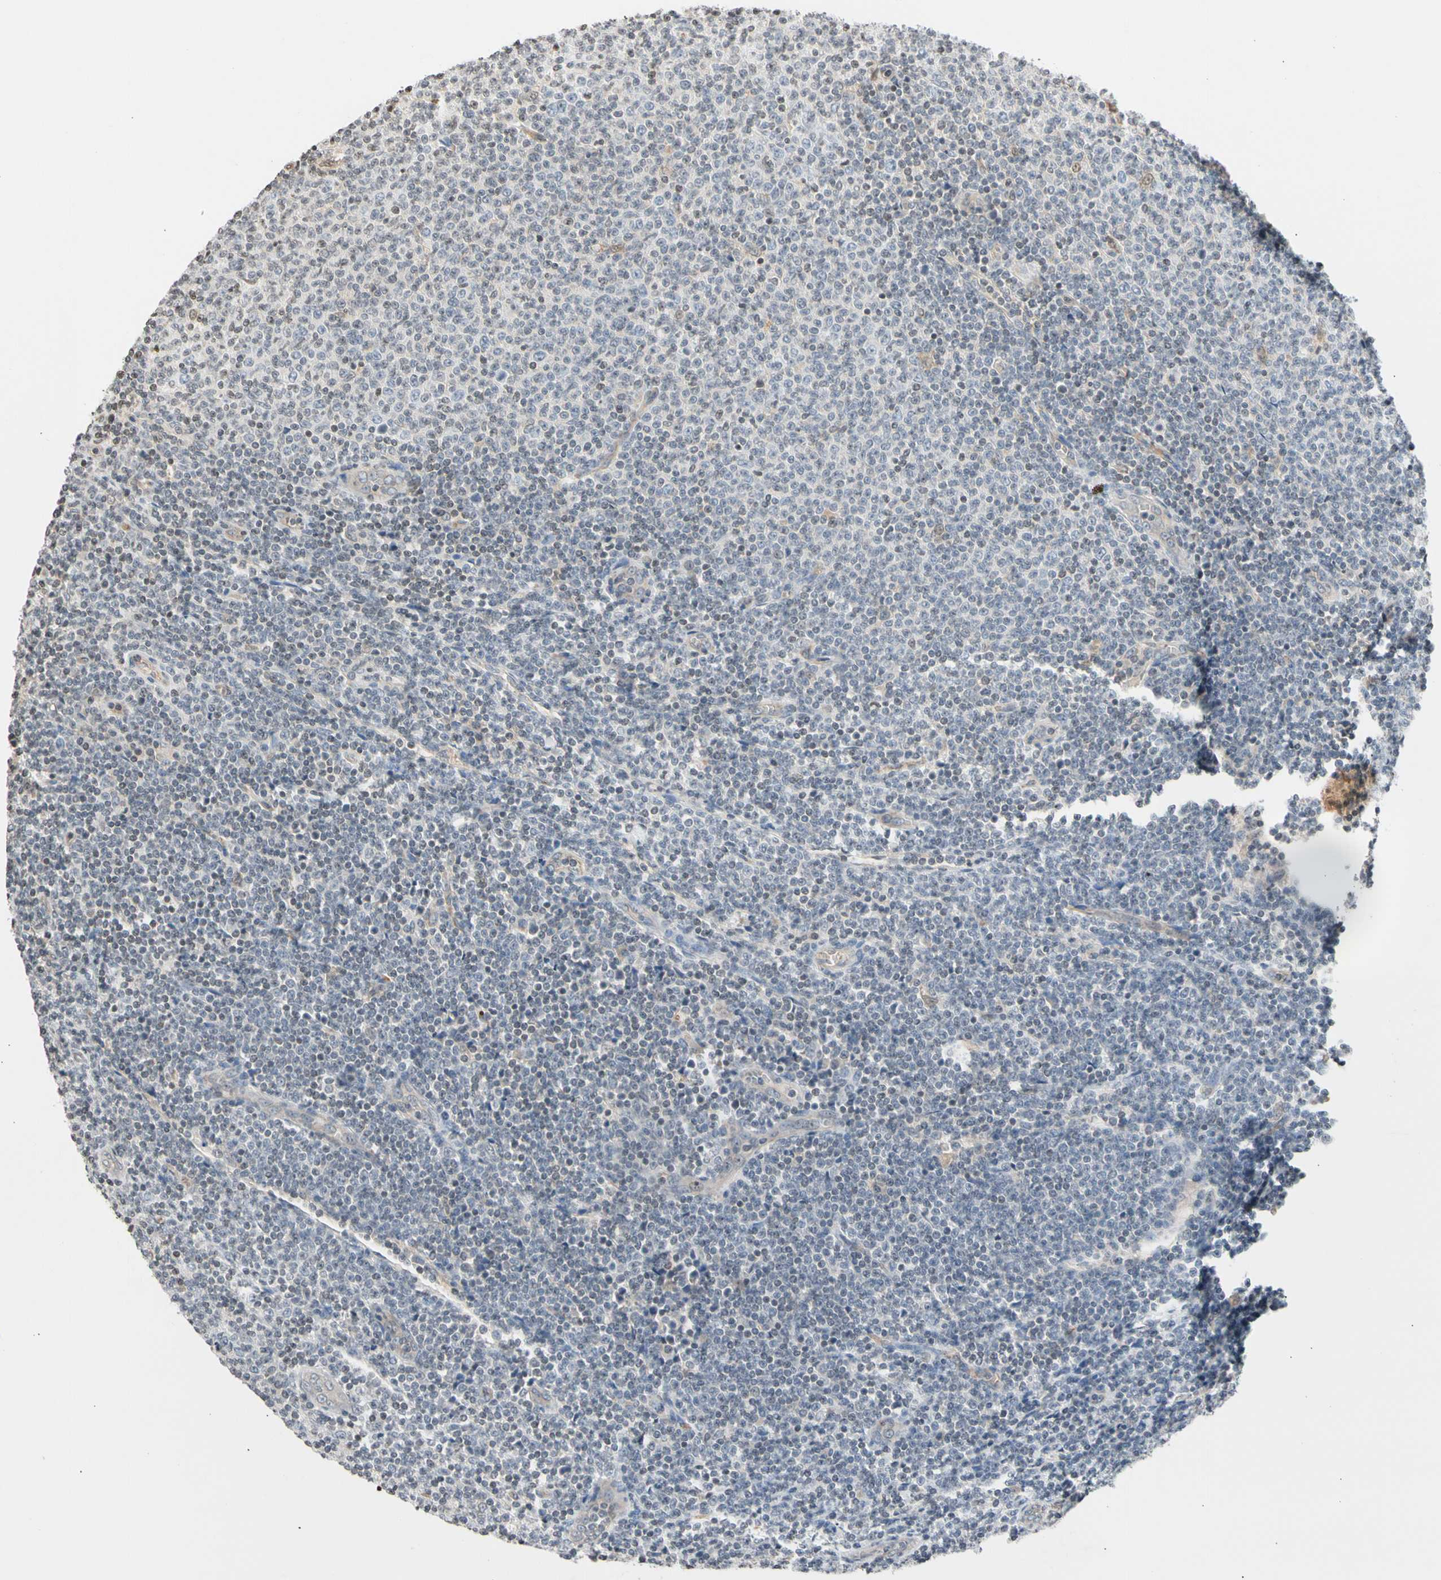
{"staining": {"intensity": "negative", "quantity": "none", "location": "none"}, "tissue": "lymphoma", "cell_type": "Tumor cells", "image_type": "cancer", "snomed": [{"axis": "morphology", "description": "Malignant lymphoma, non-Hodgkin's type, Low grade"}, {"axis": "topography", "description": "Lymph node"}], "caption": "This is an IHC micrograph of lymphoma. There is no expression in tumor cells.", "gene": "GPX4", "patient": {"sex": "male", "age": 66}}